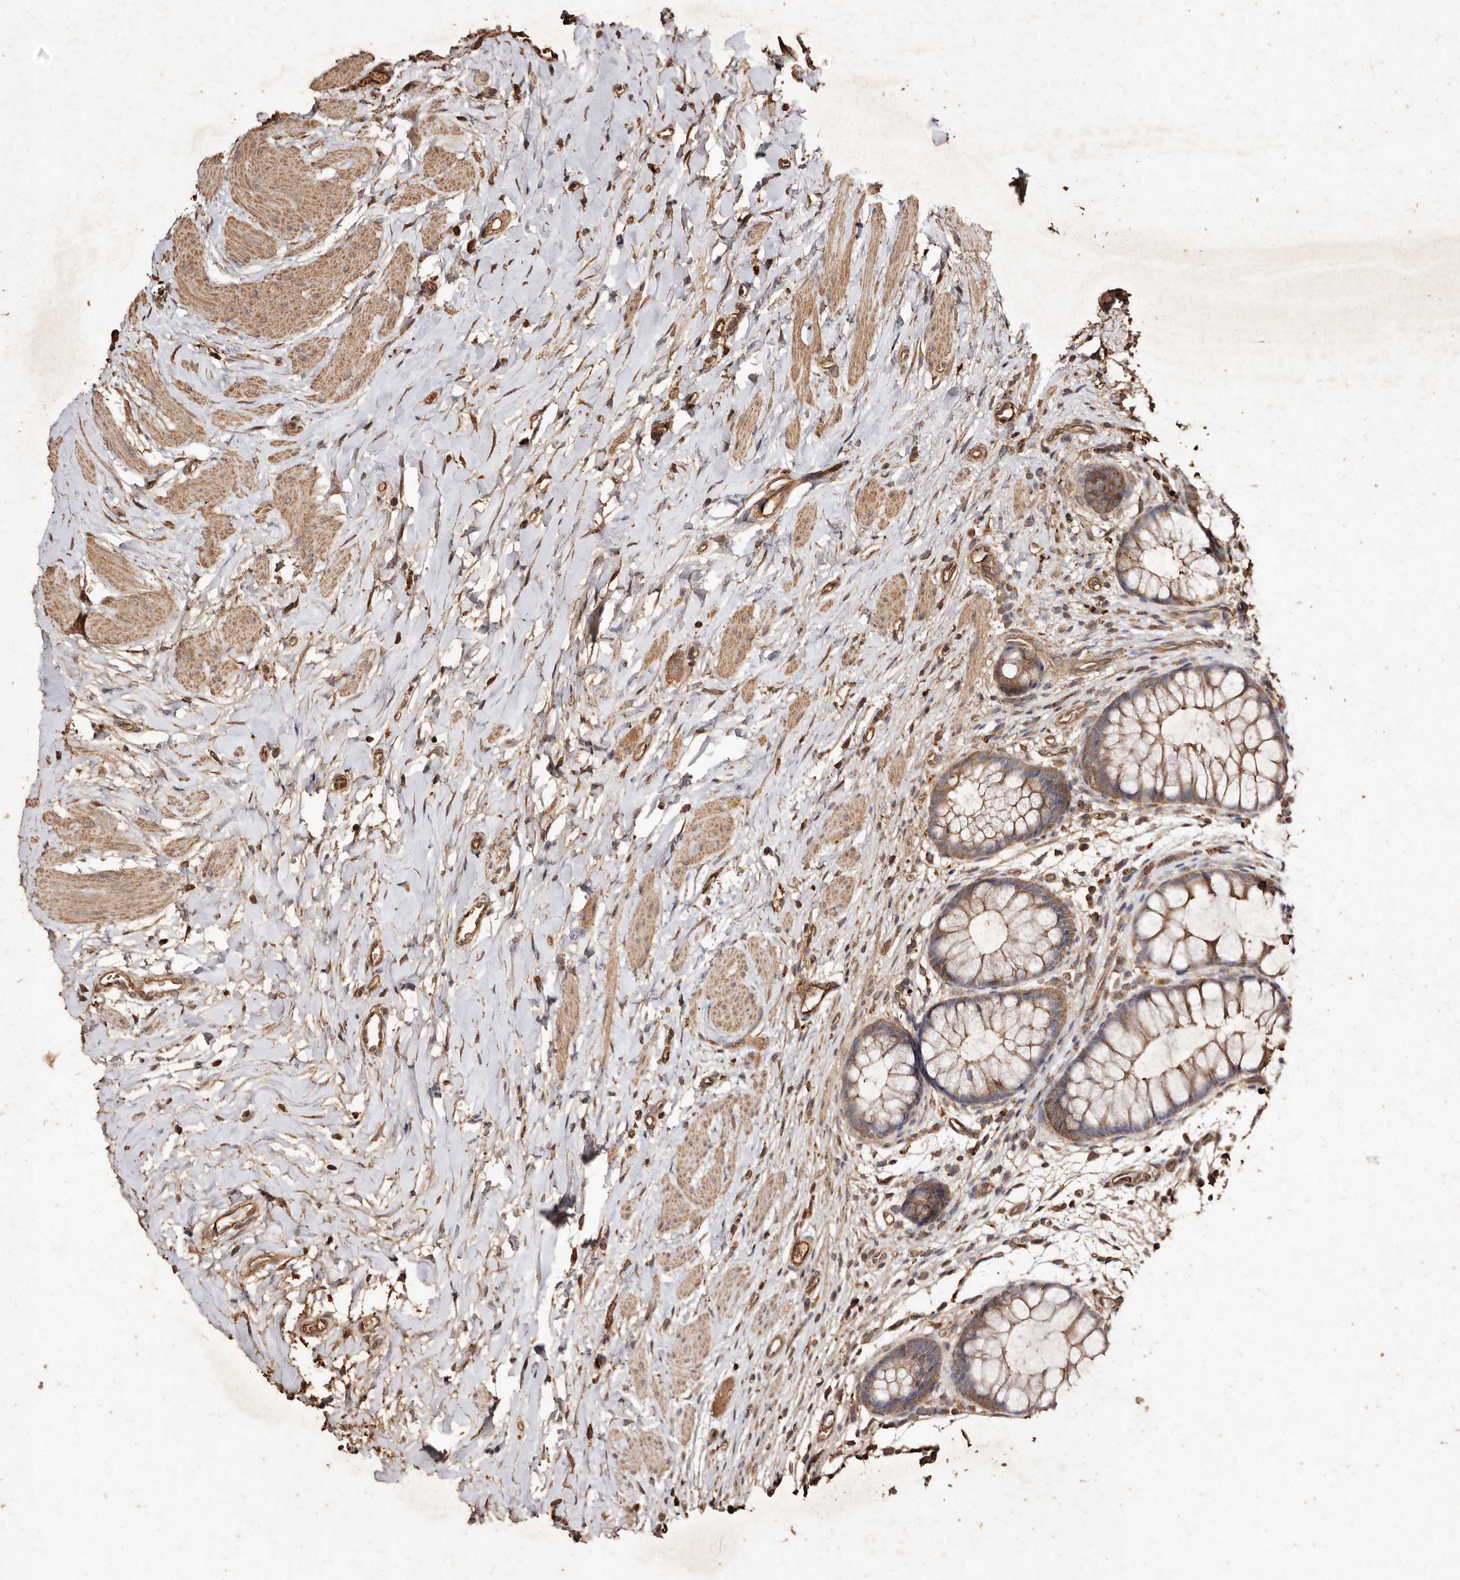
{"staining": {"intensity": "strong", "quantity": ">75%", "location": "cytoplasmic/membranous"}, "tissue": "colon", "cell_type": "Endothelial cells", "image_type": "normal", "snomed": [{"axis": "morphology", "description": "Normal tissue, NOS"}, {"axis": "topography", "description": "Colon"}], "caption": "Immunohistochemical staining of normal colon demonstrates strong cytoplasmic/membranous protein positivity in about >75% of endothelial cells.", "gene": "FARS2", "patient": {"sex": "female", "age": 62}}